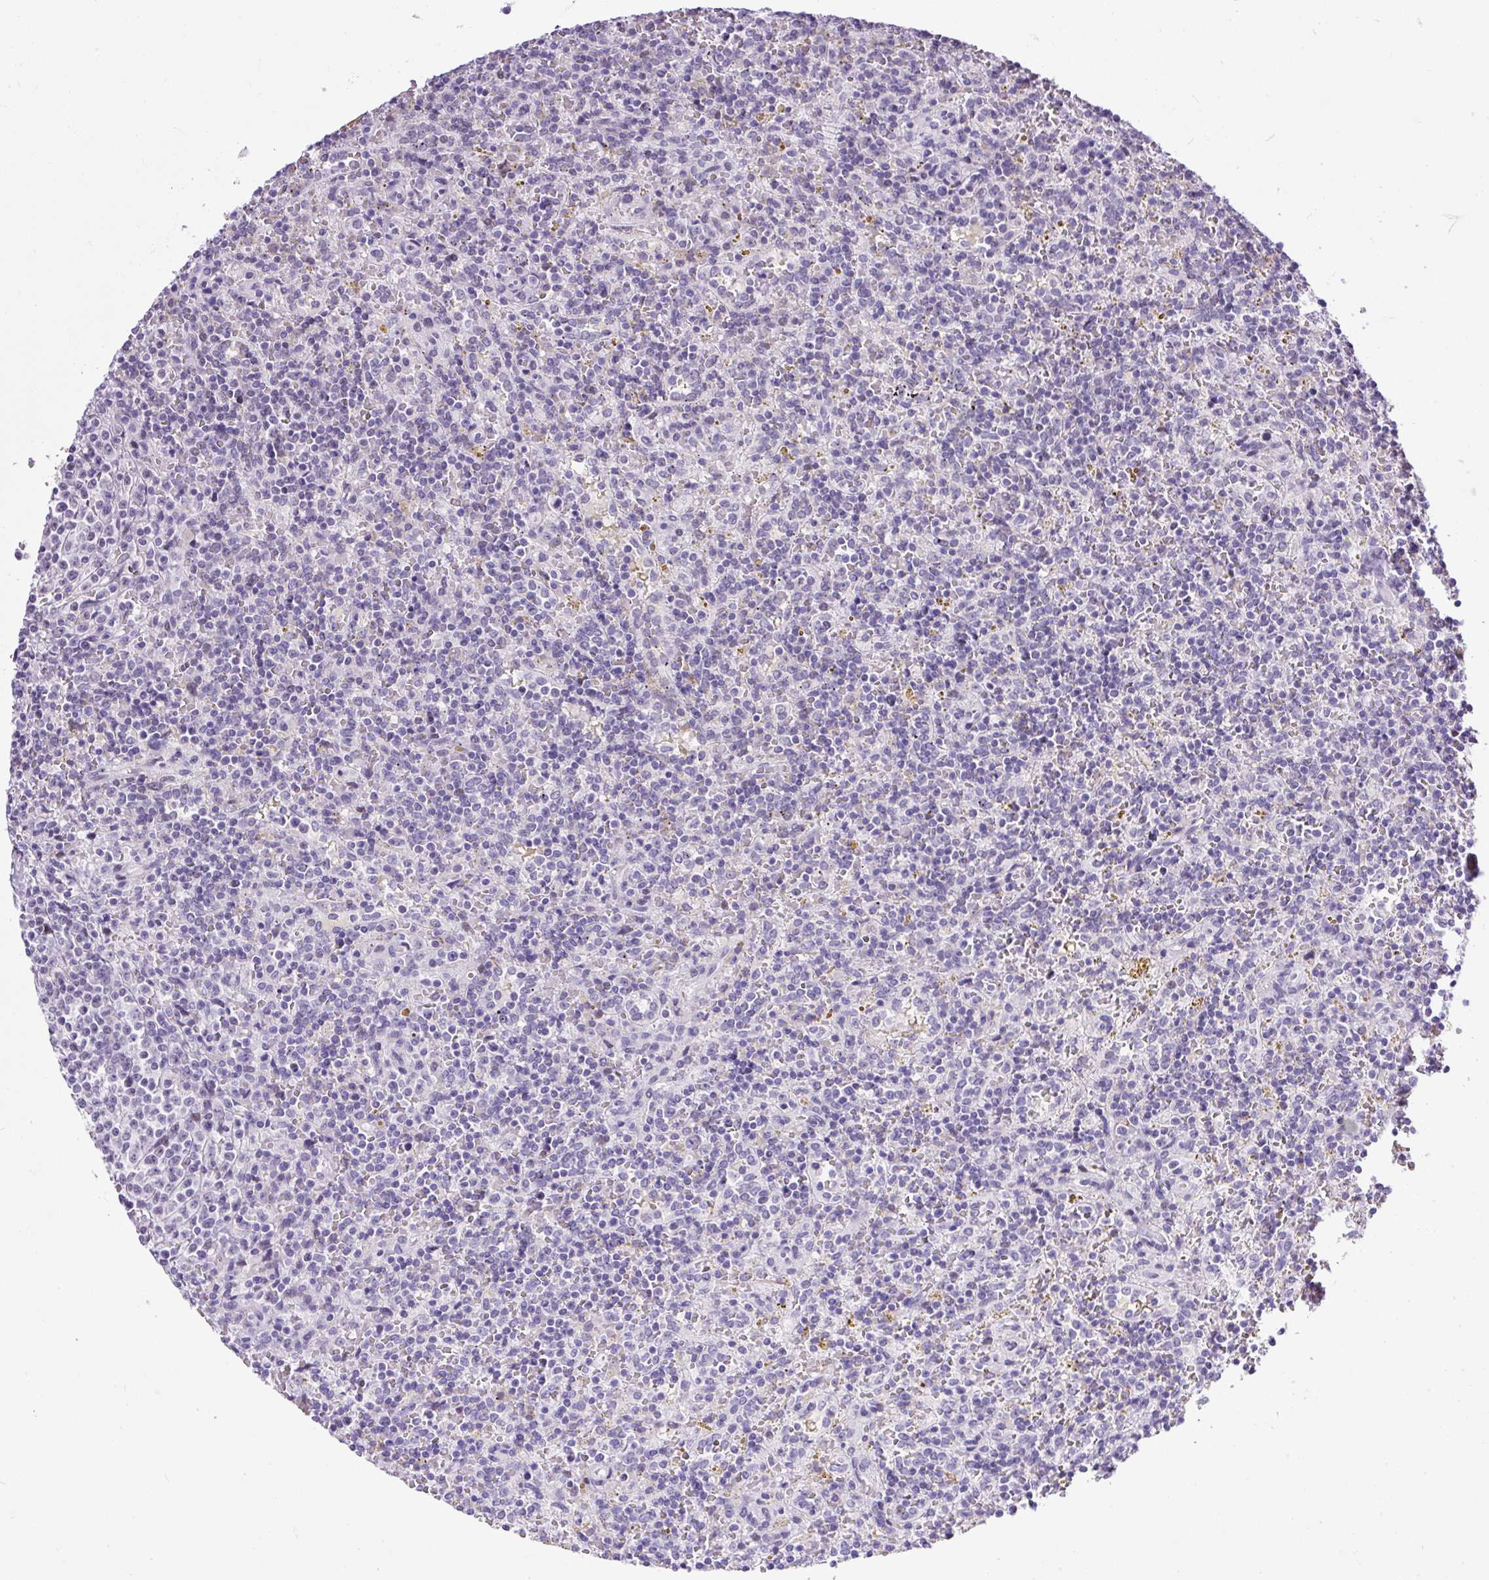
{"staining": {"intensity": "negative", "quantity": "none", "location": "none"}, "tissue": "lymphoma", "cell_type": "Tumor cells", "image_type": "cancer", "snomed": [{"axis": "morphology", "description": "Malignant lymphoma, non-Hodgkin's type, Low grade"}, {"axis": "topography", "description": "Spleen"}], "caption": "The photomicrograph shows no significant staining in tumor cells of malignant lymphoma, non-Hodgkin's type (low-grade). (Stains: DAB immunohistochemistry (IHC) with hematoxylin counter stain, Microscopy: brightfield microscopy at high magnification).", "gene": "WNT10B", "patient": {"sex": "male", "age": 67}}